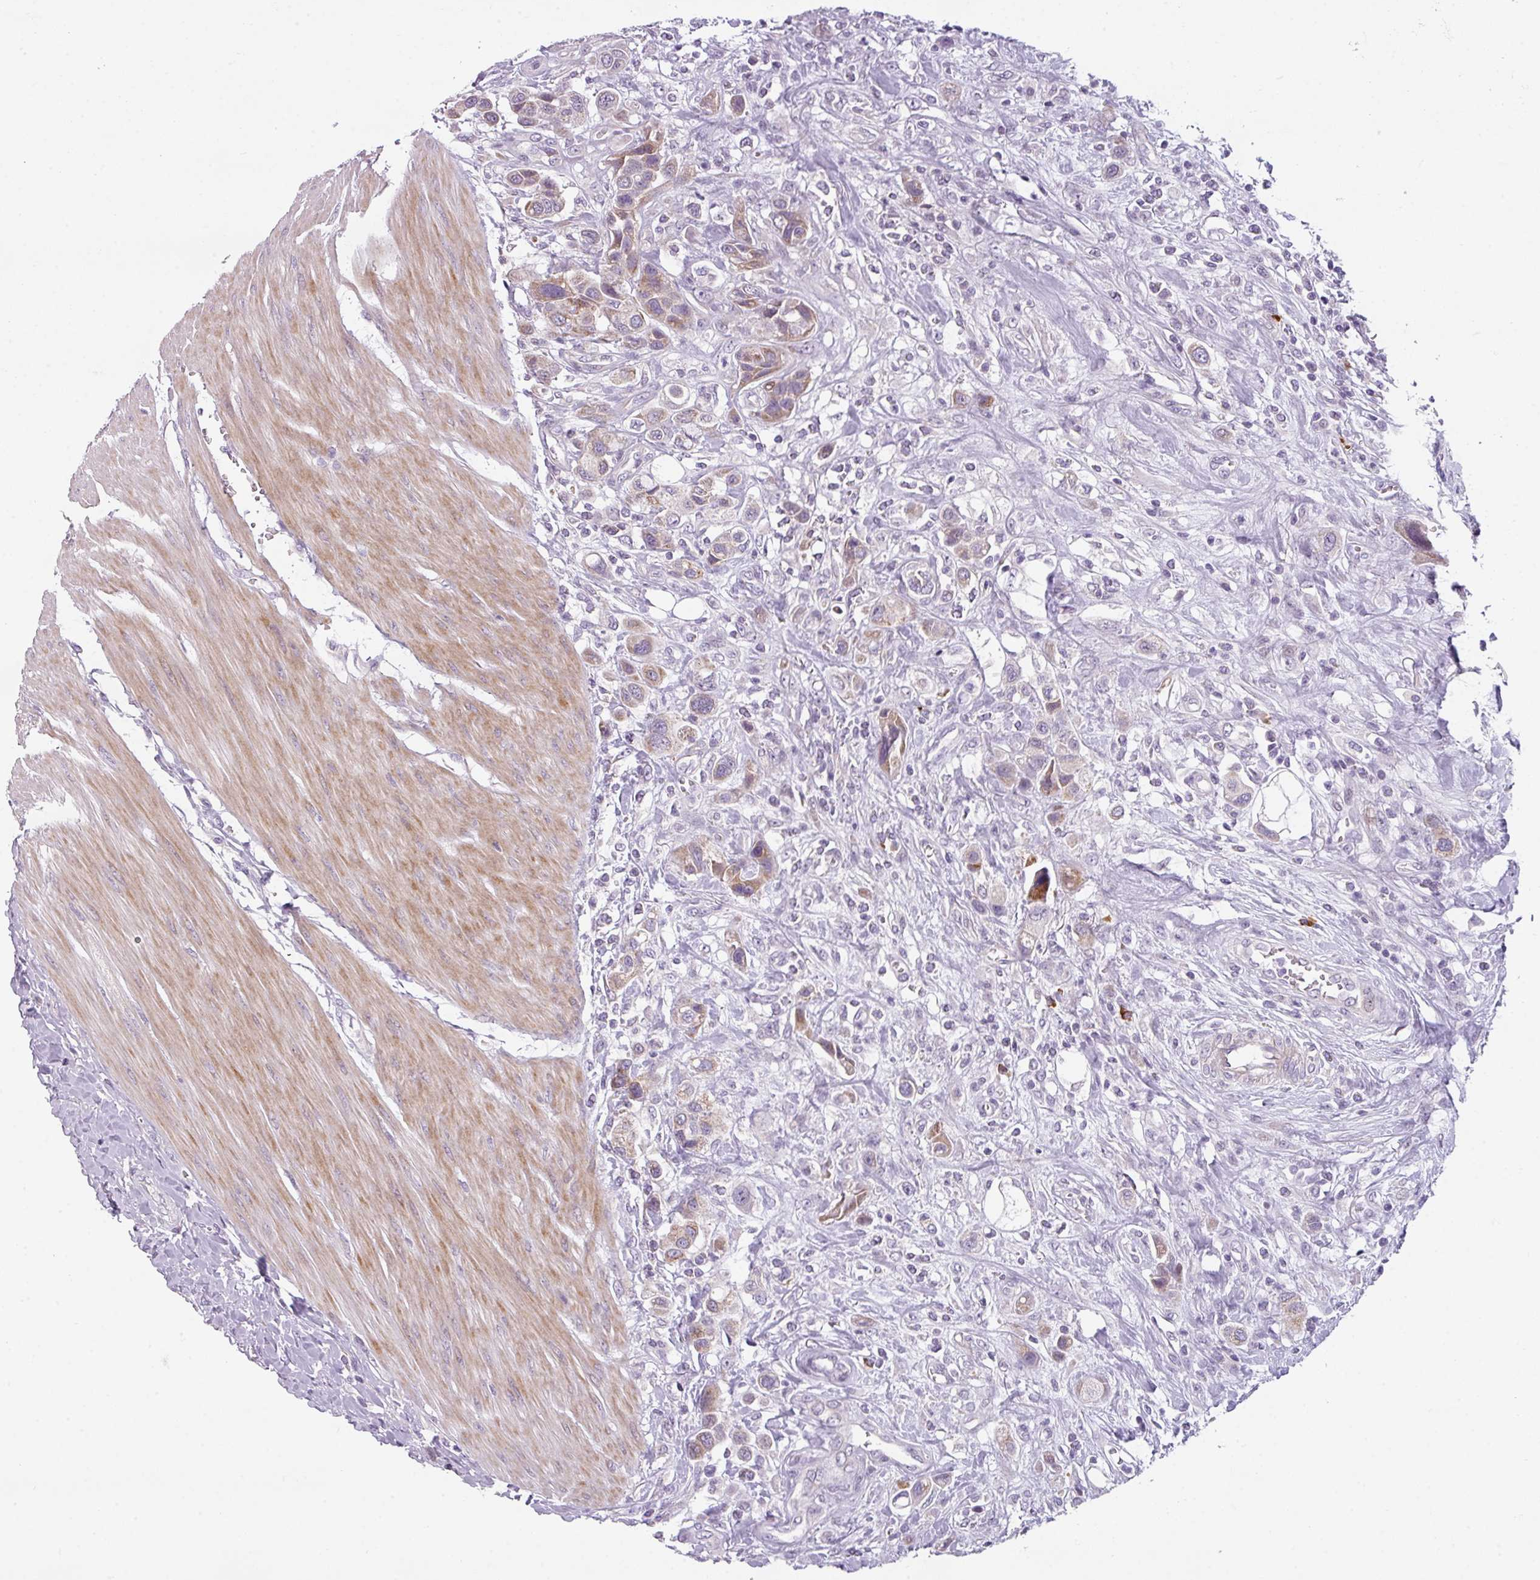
{"staining": {"intensity": "weak", "quantity": "<25%", "location": "cytoplasmic/membranous"}, "tissue": "urothelial cancer", "cell_type": "Tumor cells", "image_type": "cancer", "snomed": [{"axis": "morphology", "description": "Urothelial carcinoma, High grade"}, {"axis": "topography", "description": "Urinary bladder"}], "caption": "Tumor cells show no significant staining in high-grade urothelial carcinoma.", "gene": "C2orf68", "patient": {"sex": "male", "age": 50}}